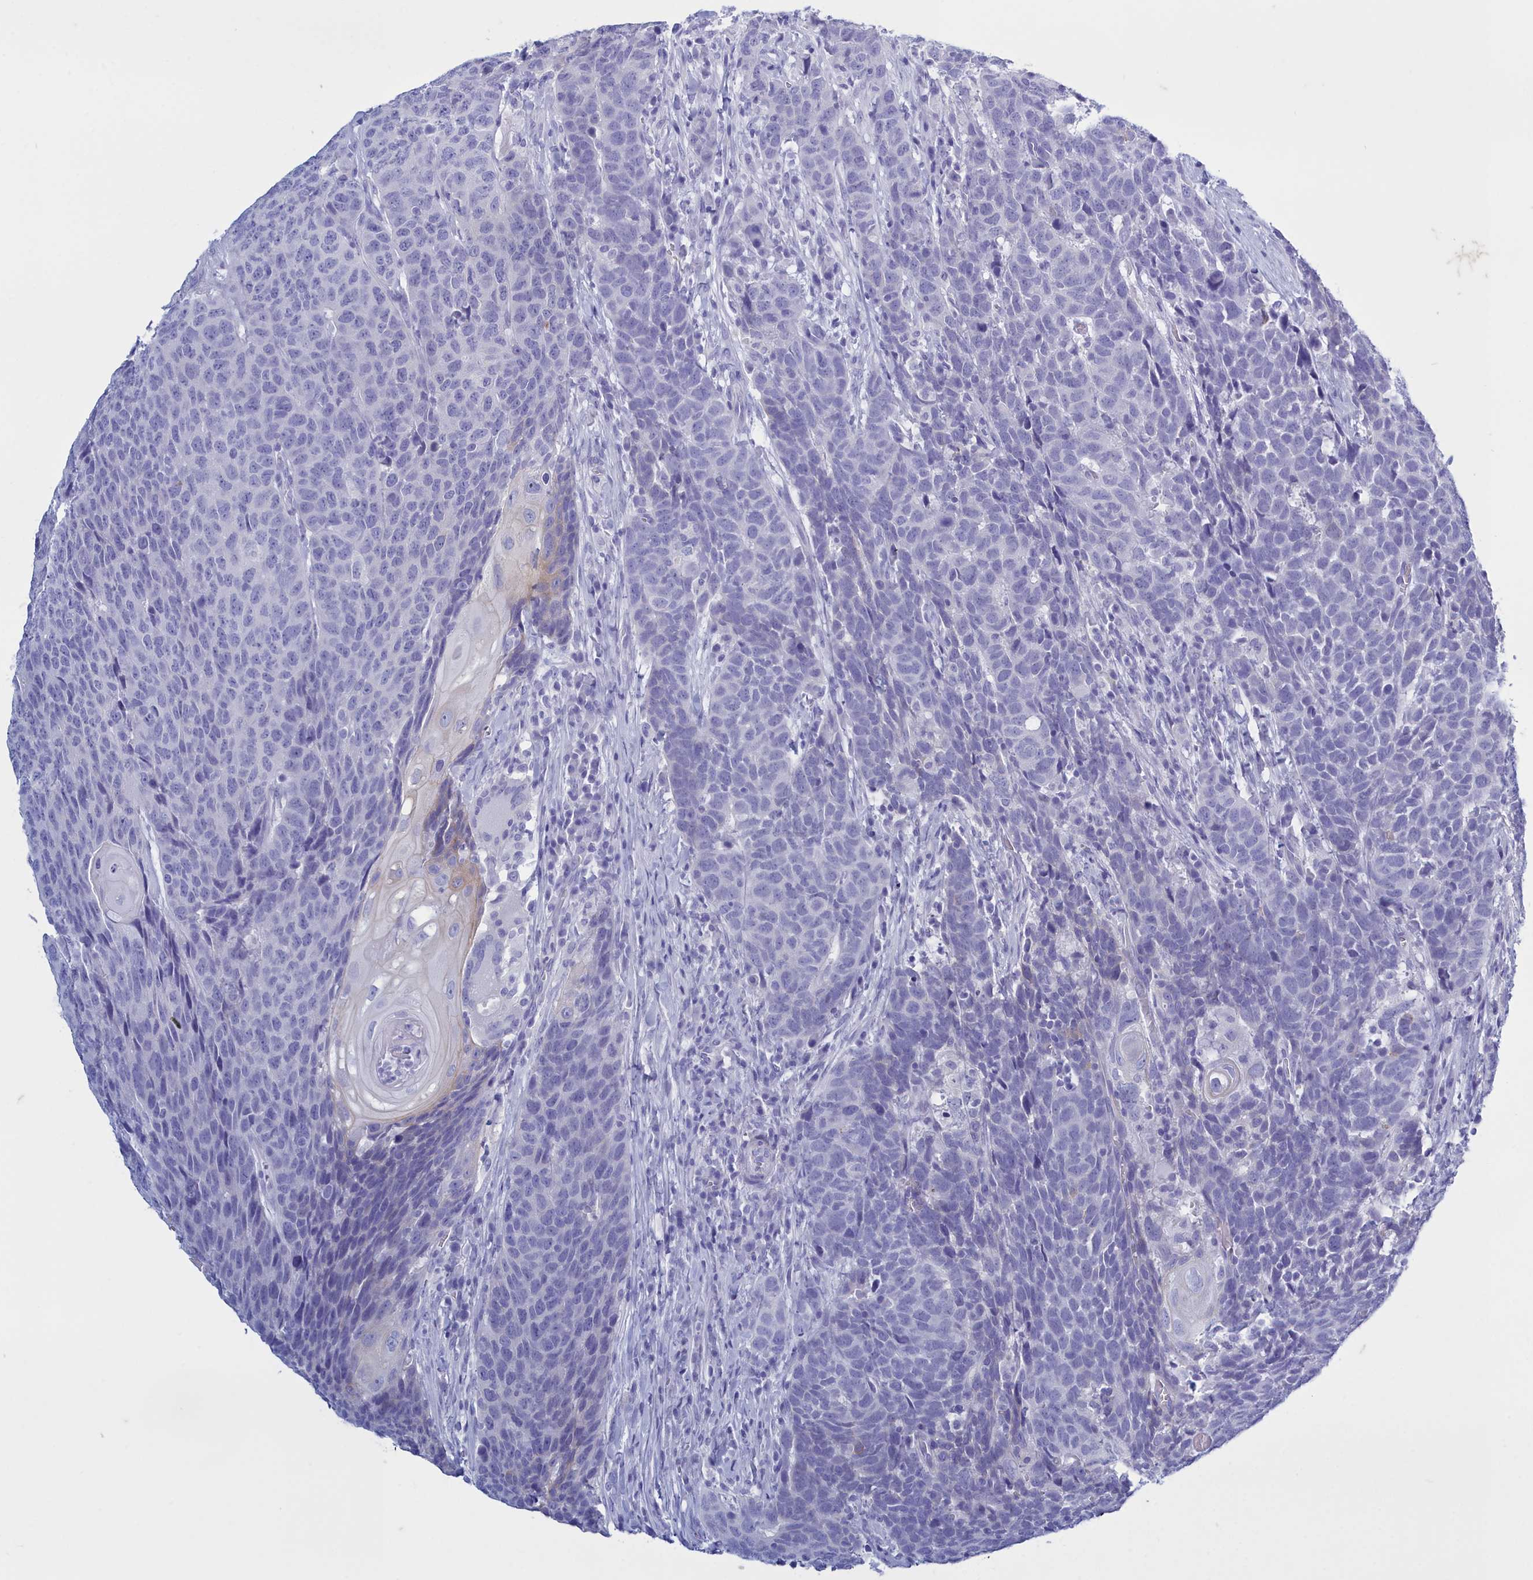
{"staining": {"intensity": "negative", "quantity": "none", "location": "none"}, "tissue": "head and neck cancer", "cell_type": "Tumor cells", "image_type": "cancer", "snomed": [{"axis": "morphology", "description": "Squamous cell carcinoma, NOS"}, {"axis": "topography", "description": "Head-Neck"}], "caption": "Immunohistochemistry photomicrograph of neoplastic tissue: head and neck cancer (squamous cell carcinoma) stained with DAB (3,3'-diaminobenzidine) demonstrates no significant protein positivity in tumor cells. (DAB immunohistochemistry (IHC) visualized using brightfield microscopy, high magnification).", "gene": "TMEM97", "patient": {"sex": "male", "age": 66}}